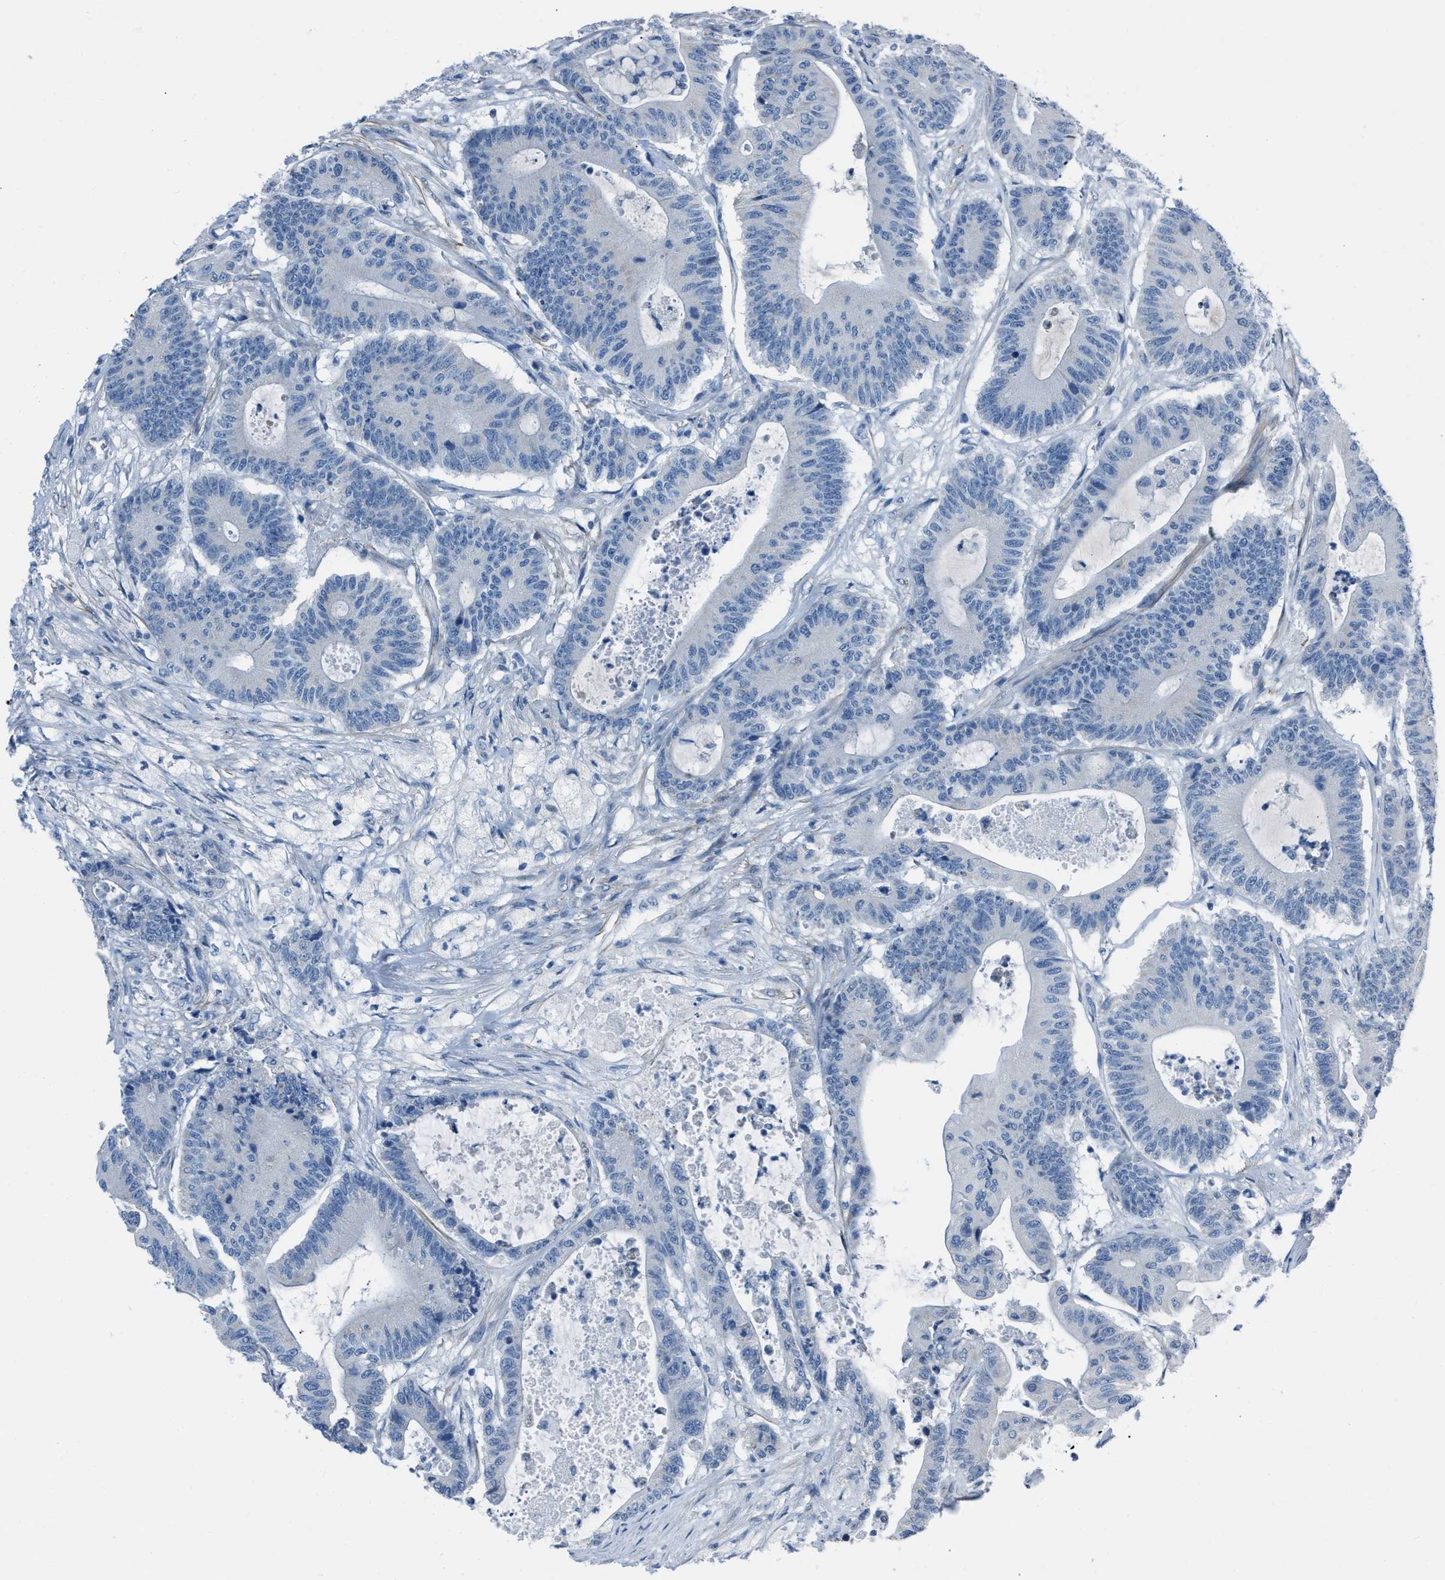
{"staining": {"intensity": "negative", "quantity": "none", "location": "none"}, "tissue": "colorectal cancer", "cell_type": "Tumor cells", "image_type": "cancer", "snomed": [{"axis": "morphology", "description": "Adenocarcinoma, NOS"}, {"axis": "topography", "description": "Colon"}], "caption": "Immunohistochemistry (IHC) photomicrograph of neoplastic tissue: human colorectal adenocarcinoma stained with DAB displays no significant protein staining in tumor cells.", "gene": "SPATC1L", "patient": {"sex": "female", "age": 84}}